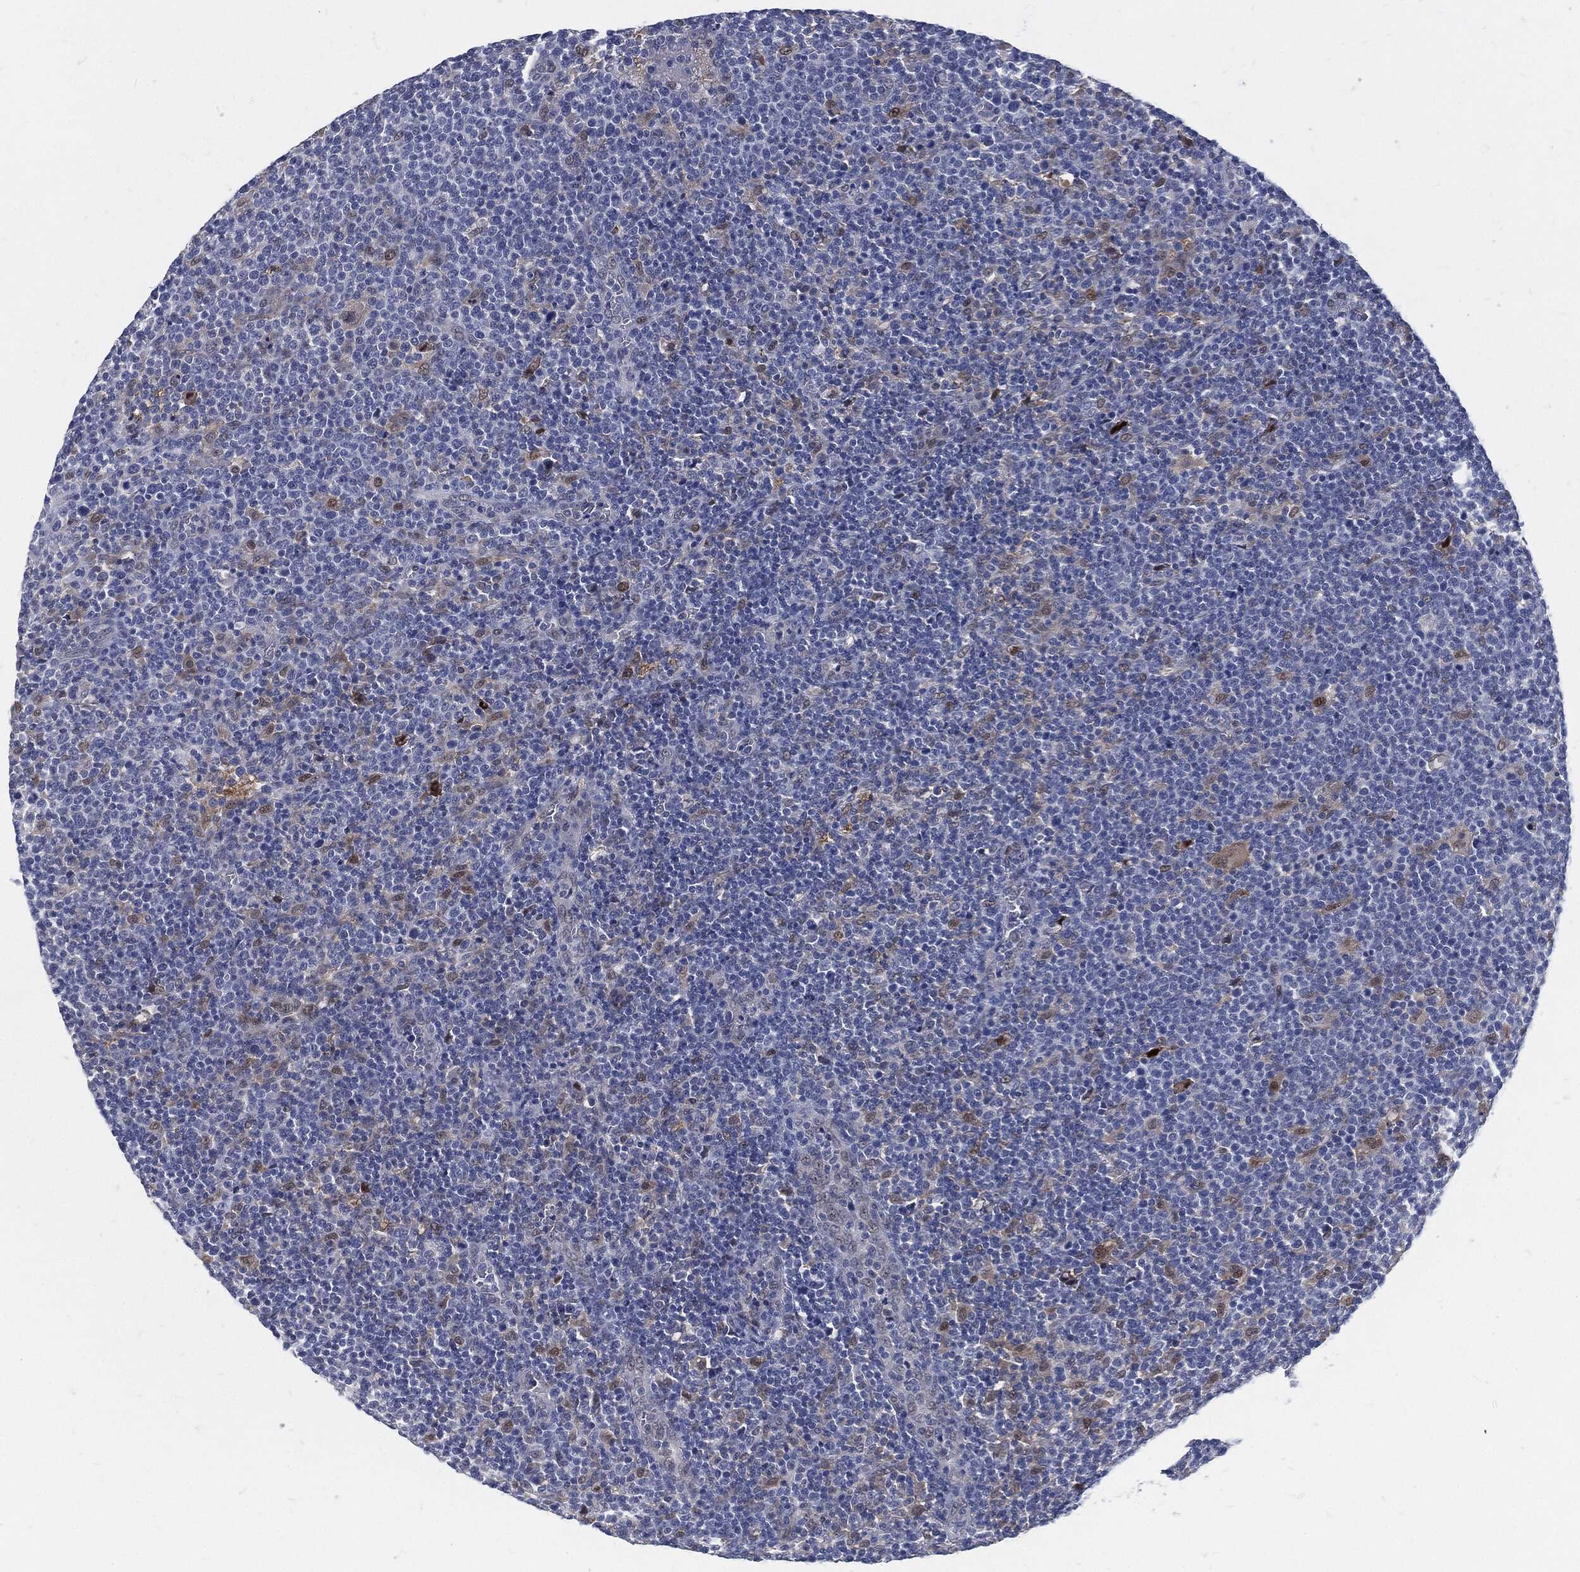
{"staining": {"intensity": "negative", "quantity": "none", "location": "none"}, "tissue": "lymphoma", "cell_type": "Tumor cells", "image_type": "cancer", "snomed": [{"axis": "morphology", "description": "Malignant lymphoma, non-Hodgkin's type, High grade"}, {"axis": "topography", "description": "Lymph node"}], "caption": "This image is of high-grade malignant lymphoma, non-Hodgkin's type stained with immunohistochemistry (IHC) to label a protein in brown with the nuclei are counter-stained blue. There is no expression in tumor cells.", "gene": "PROM1", "patient": {"sex": "male", "age": 61}}